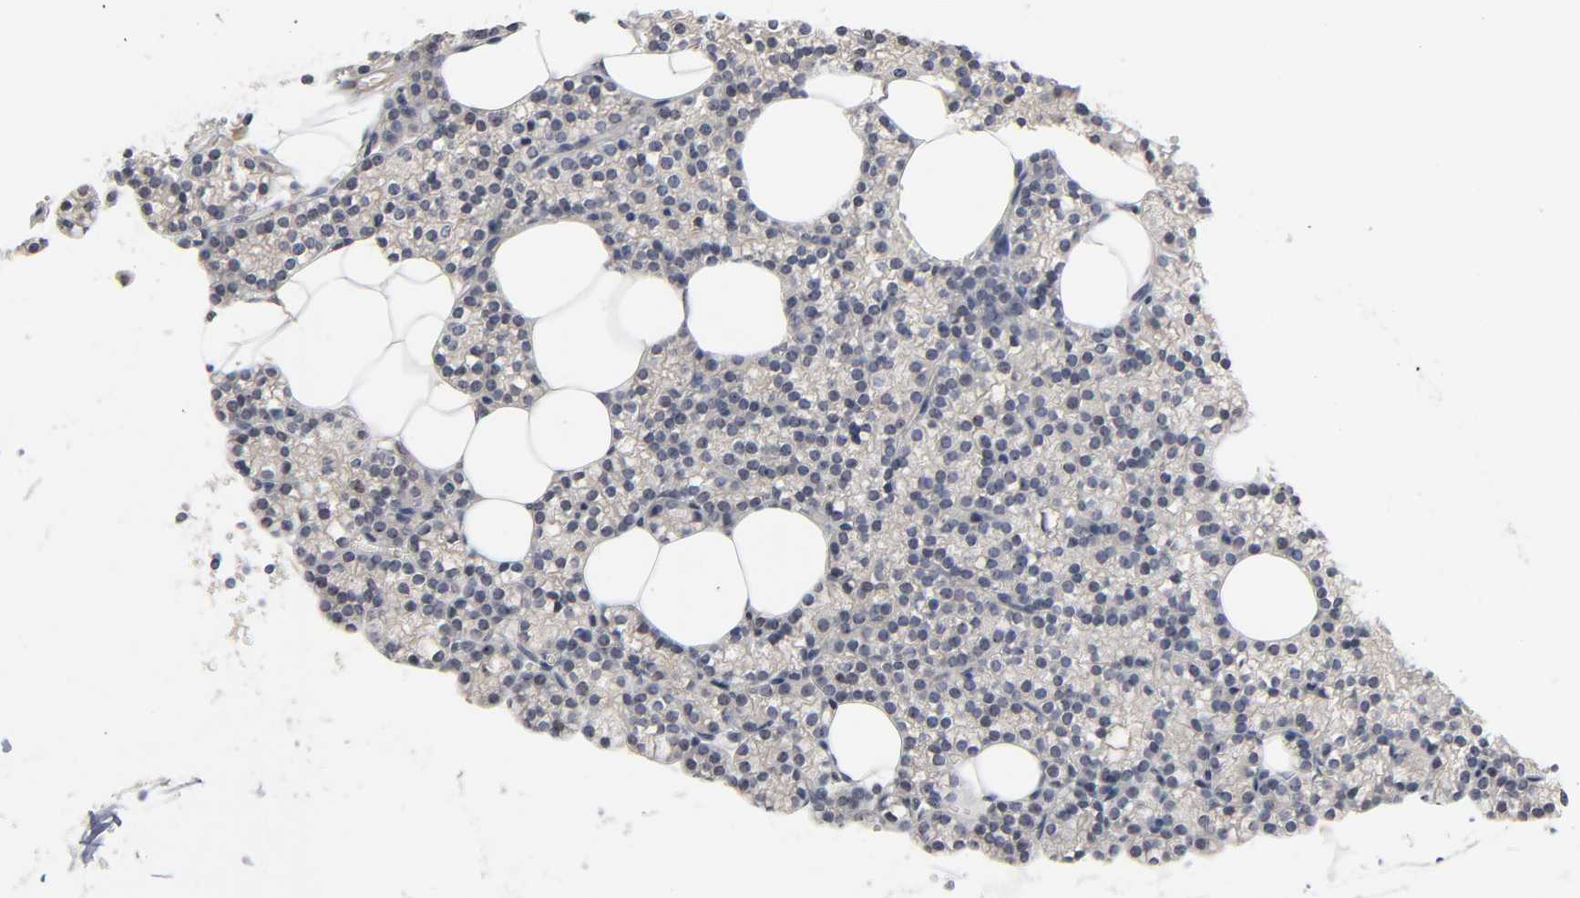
{"staining": {"intensity": "negative", "quantity": "none", "location": "none"}, "tissue": "parathyroid gland", "cell_type": "Glandular cells", "image_type": "normal", "snomed": [{"axis": "morphology", "description": "Normal tissue, NOS"}, {"axis": "topography", "description": "Parathyroid gland"}], "caption": "Parathyroid gland stained for a protein using IHC exhibits no positivity glandular cells.", "gene": "DDX10", "patient": {"sex": "female", "age": 60}}